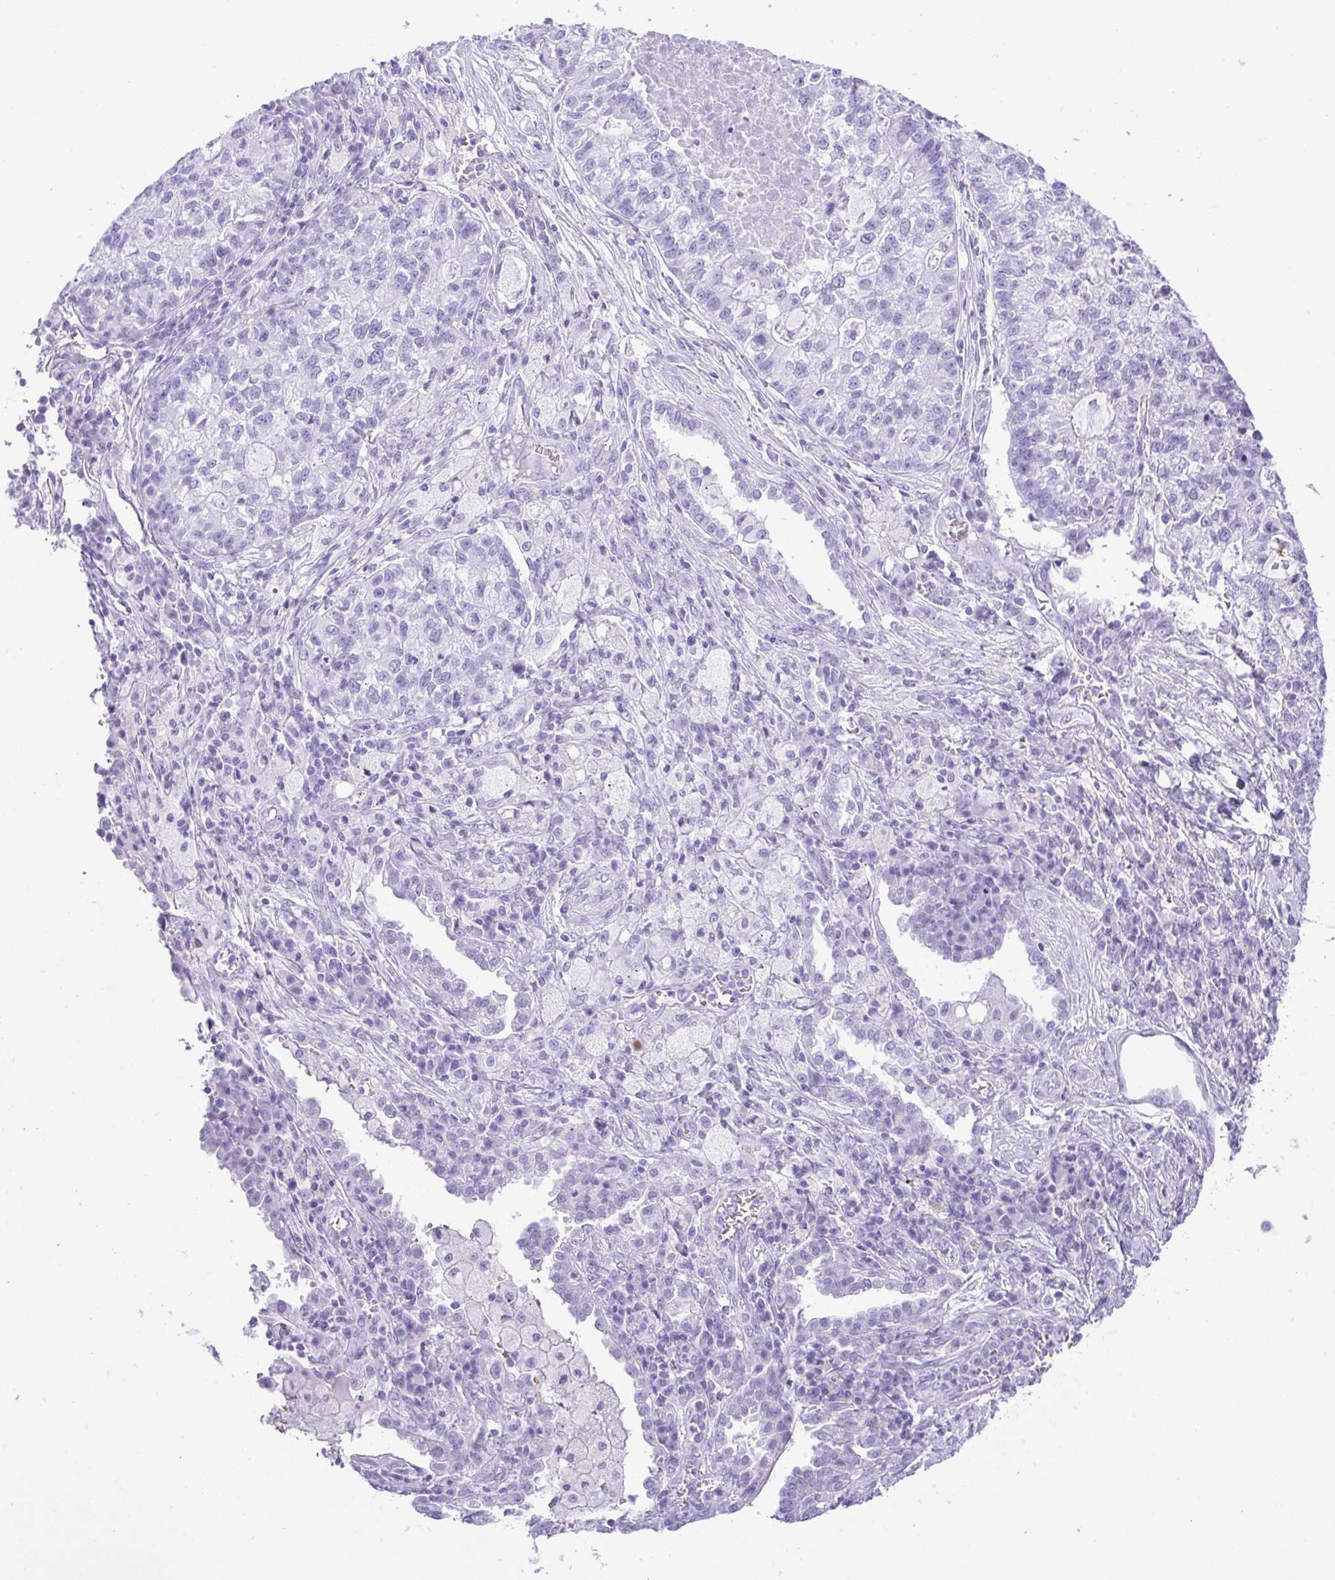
{"staining": {"intensity": "negative", "quantity": "none", "location": "none"}, "tissue": "lung cancer", "cell_type": "Tumor cells", "image_type": "cancer", "snomed": [{"axis": "morphology", "description": "Adenocarcinoma, NOS"}, {"axis": "topography", "description": "Lung"}], "caption": "DAB immunohistochemical staining of human lung cancer shows no significant expression in tumor cells. (DAB (3,3'-diaminobenzidine) immunohistochemistry, high magnification).", "gene": "CDSN", "patient": {"sex": "male", "age": 57}}